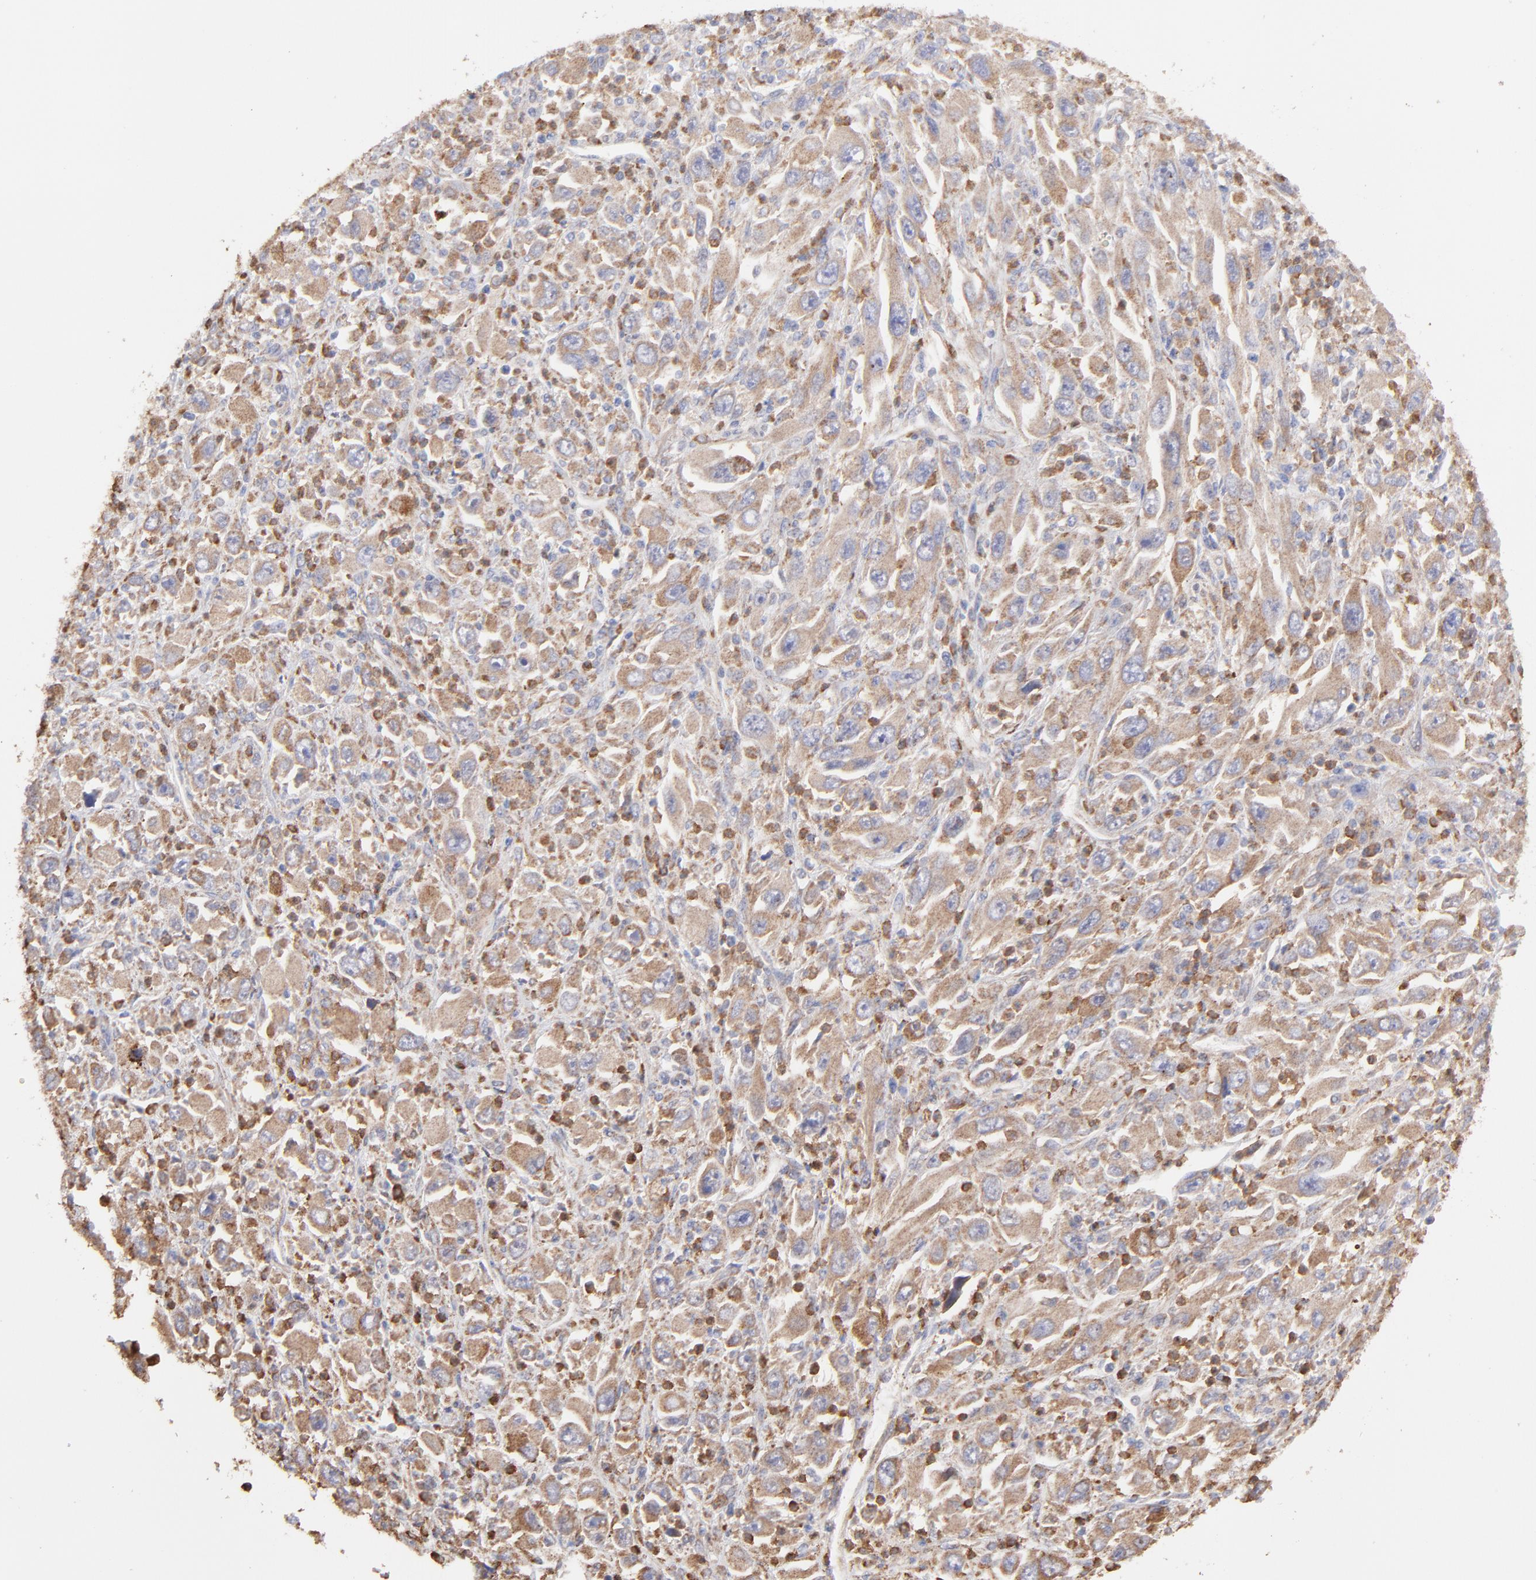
{"staining": {"intensity": "weak", "quantity": ">75%", "location": "cytoplasmic/membranous"}, "tissue": "melanoma", "cell_type": "Tumor cells", "image_type": "cancer", "snomed": [{"axis": "morphology", "description": "Malignant melanoma, Metastatic site"}, {"axis": "topography", "description": "Skin"}], "caption": "Protein positivity by immunohistochemistry exhibits weak cytoplasmic/membranous positivity in approximately >75% of tumor cells in melanoma.", "gene": "PFKM", "patient": {"sex": "female", "age": 56}}